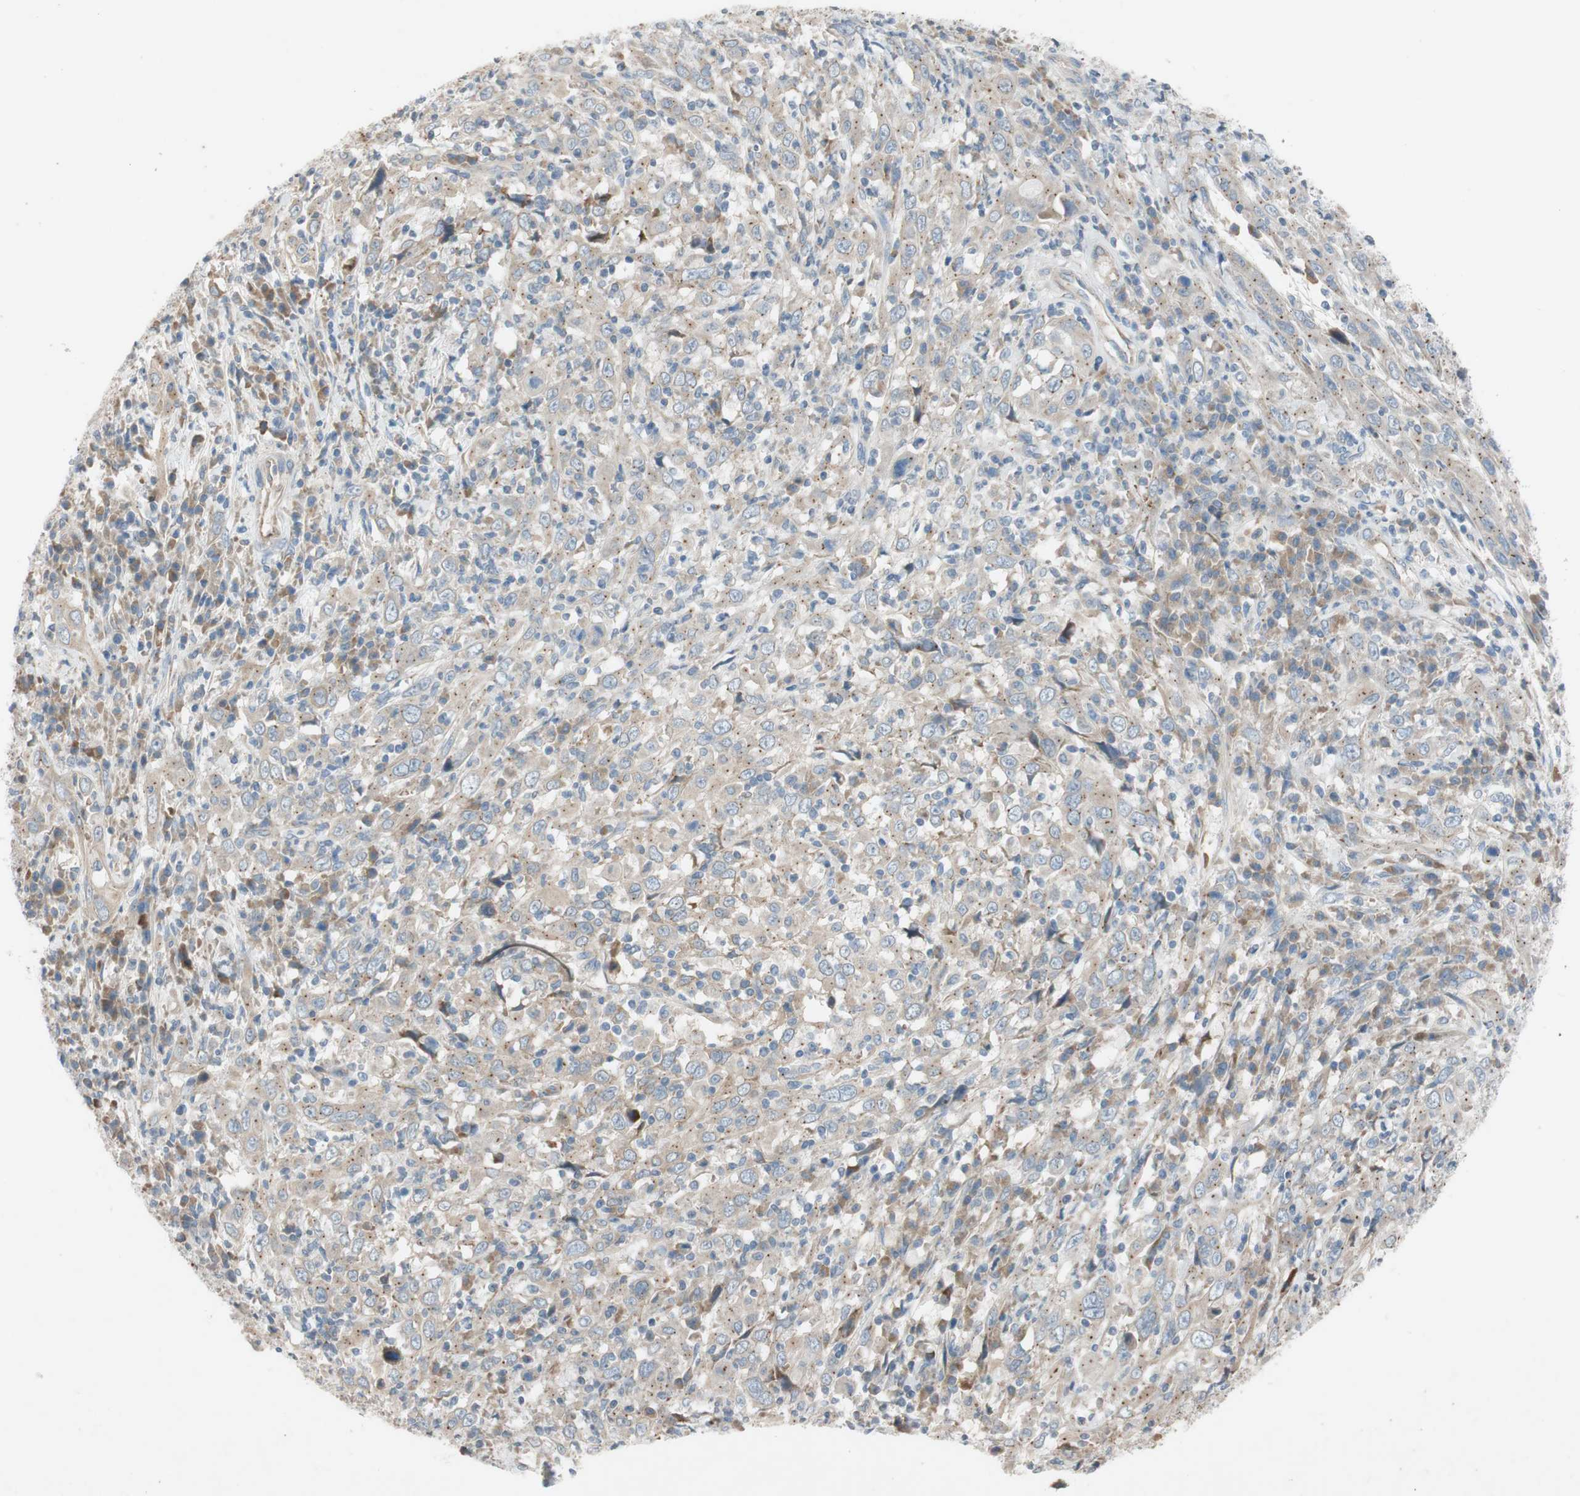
{"staining": {"intensity": "weak", "quantity": ">75%", "location": "cytoplasmic/membranous"}, "tissue": "cervical cancer", "cell_type": "Tumor cells", "image_type": "cancer", "snomed": [{"axis": "morphology", "description": "Squamous cell carcinoma, NOS"}, {"axis": "topography", "description": "Cervix"}], "caption": "Immunohistochemical staining of cervical cancer displays low levels of weak cytoplasmic/membranous staining in about >75% of tumor cells. The staining was performed using DAB (3,3'-diaminobenzidine), with brown indicating positive protein expression. Nuclei are stained blue with hematoxylin.", "gene": "ADD2", "patient": {"sex": "female", "age": 46}}